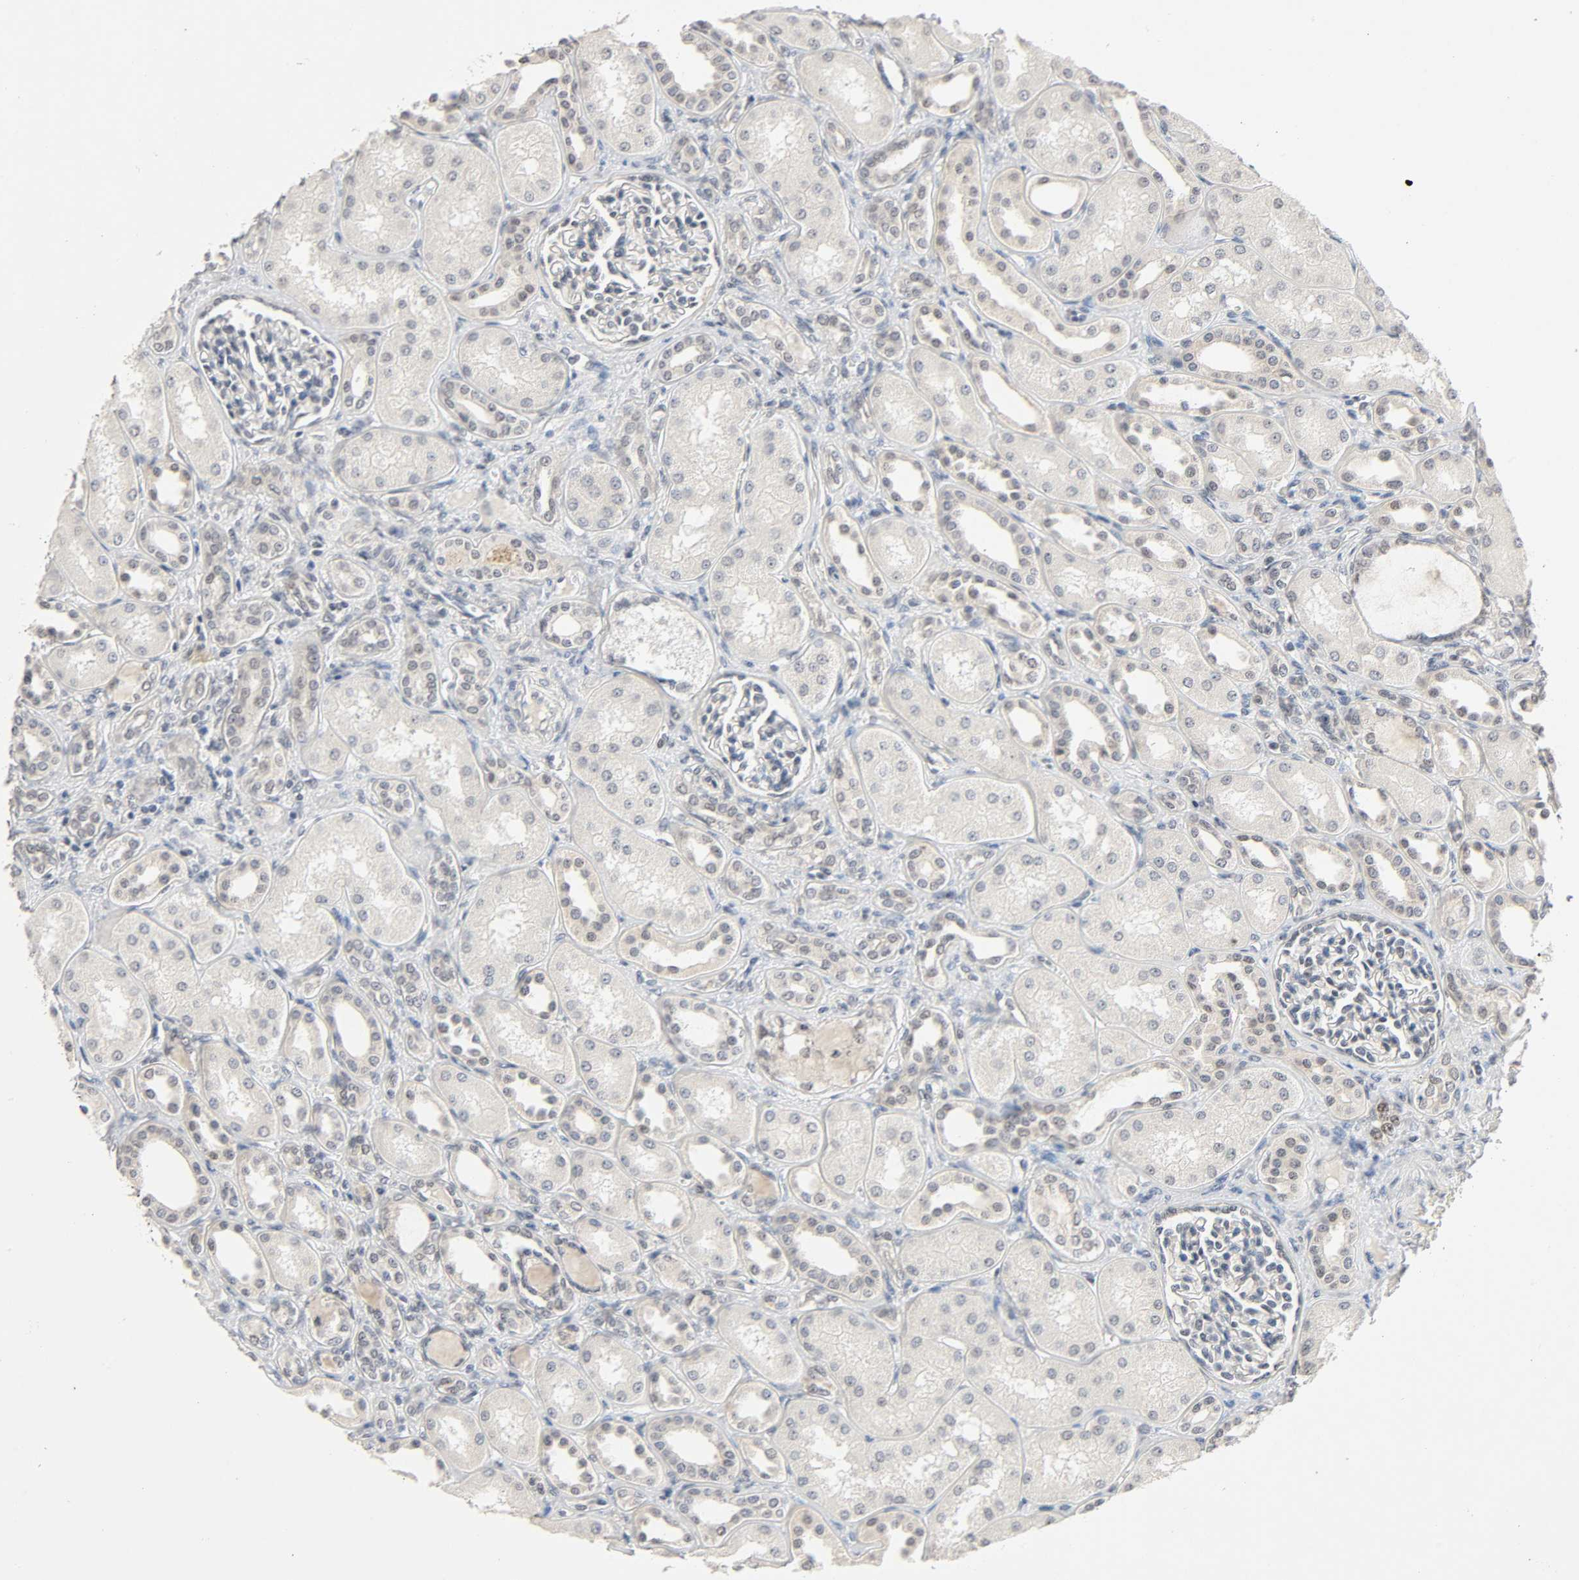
{"staining": {"intensity": "negative", "quantity": "none", "location": "none"}, "tissue": "kidney", "cell_type": "Cells in glomeruli", "image_type": "normal", "snomed": [{"axis": "morphology", "description": "Normal tissue, NOS"}, {"axis": "topography", "description": "Kidney"}], "caption": "This is a image of IHC staining of unremarkable kidney, which shows no expression in cells in glomeruli.", "gene": "MAPKAPK5", "patient": {"sex": "male", "age": 7}}